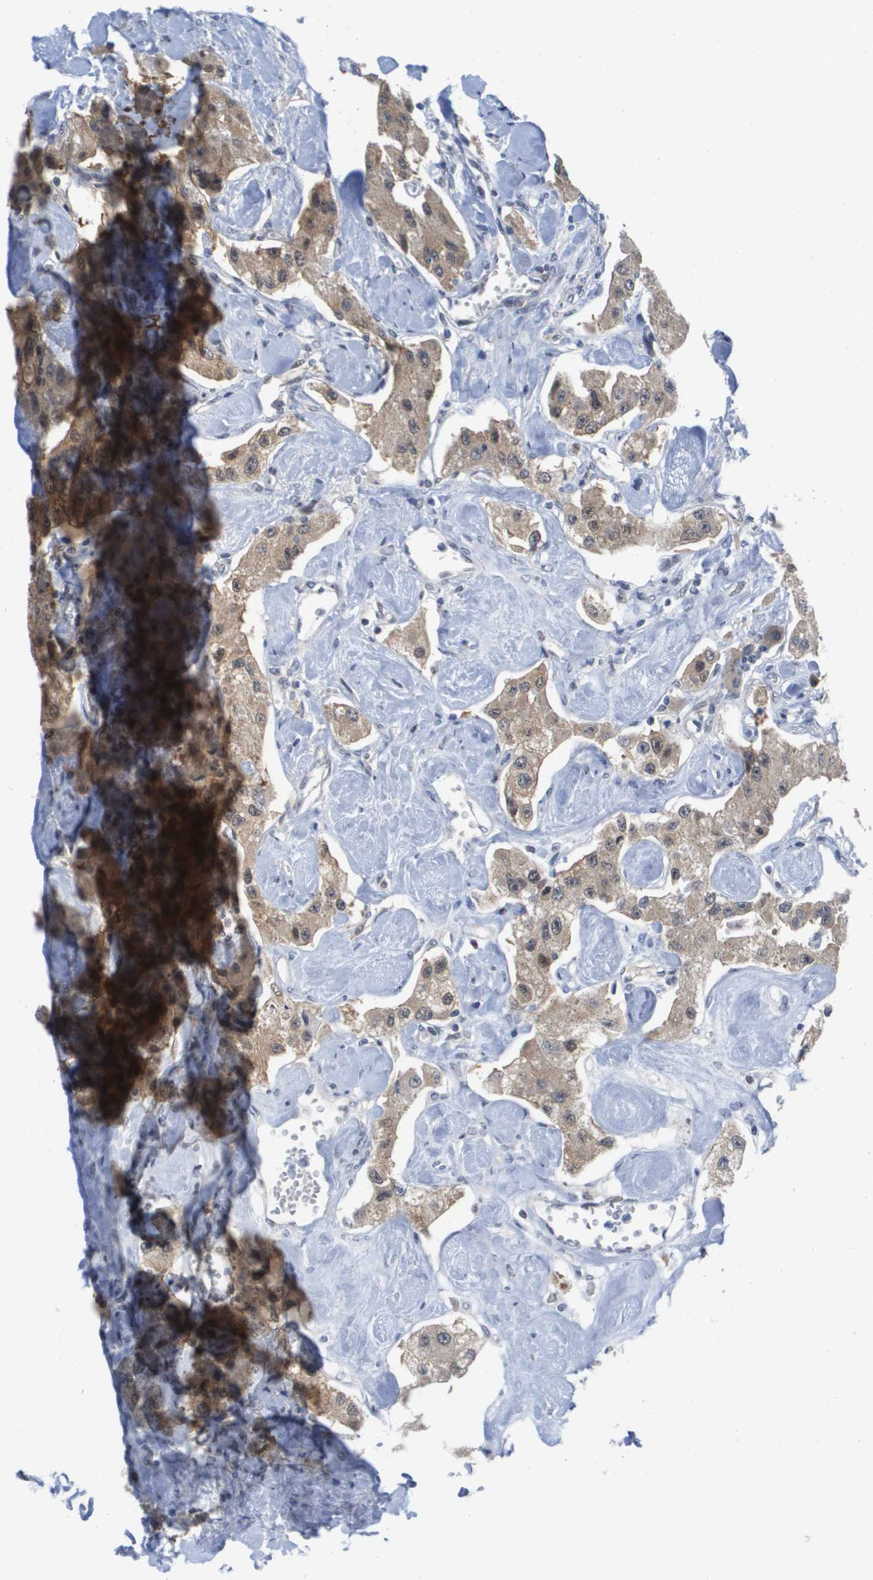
{"staining": {"intensity": "weak", "quantity": ">75%", "location": "cytoplasmic/membranous"}, "tissue": "carcinoid", "cell_type": "Tumor cells", "image_type": "cancer", "snomed": [{"axis": "morphology", "description": "Carcinoid, malignant, NOS"}, {"axis": "topography", "description": "Pancreas"}], "caption": "Protein expression analysis of human carcinoid reveals weak cytoplasmic/membranous staining in about >75% of tumor cells.", "gene": "FKBP4", "patient": {"sex": "male", "age": 41}}